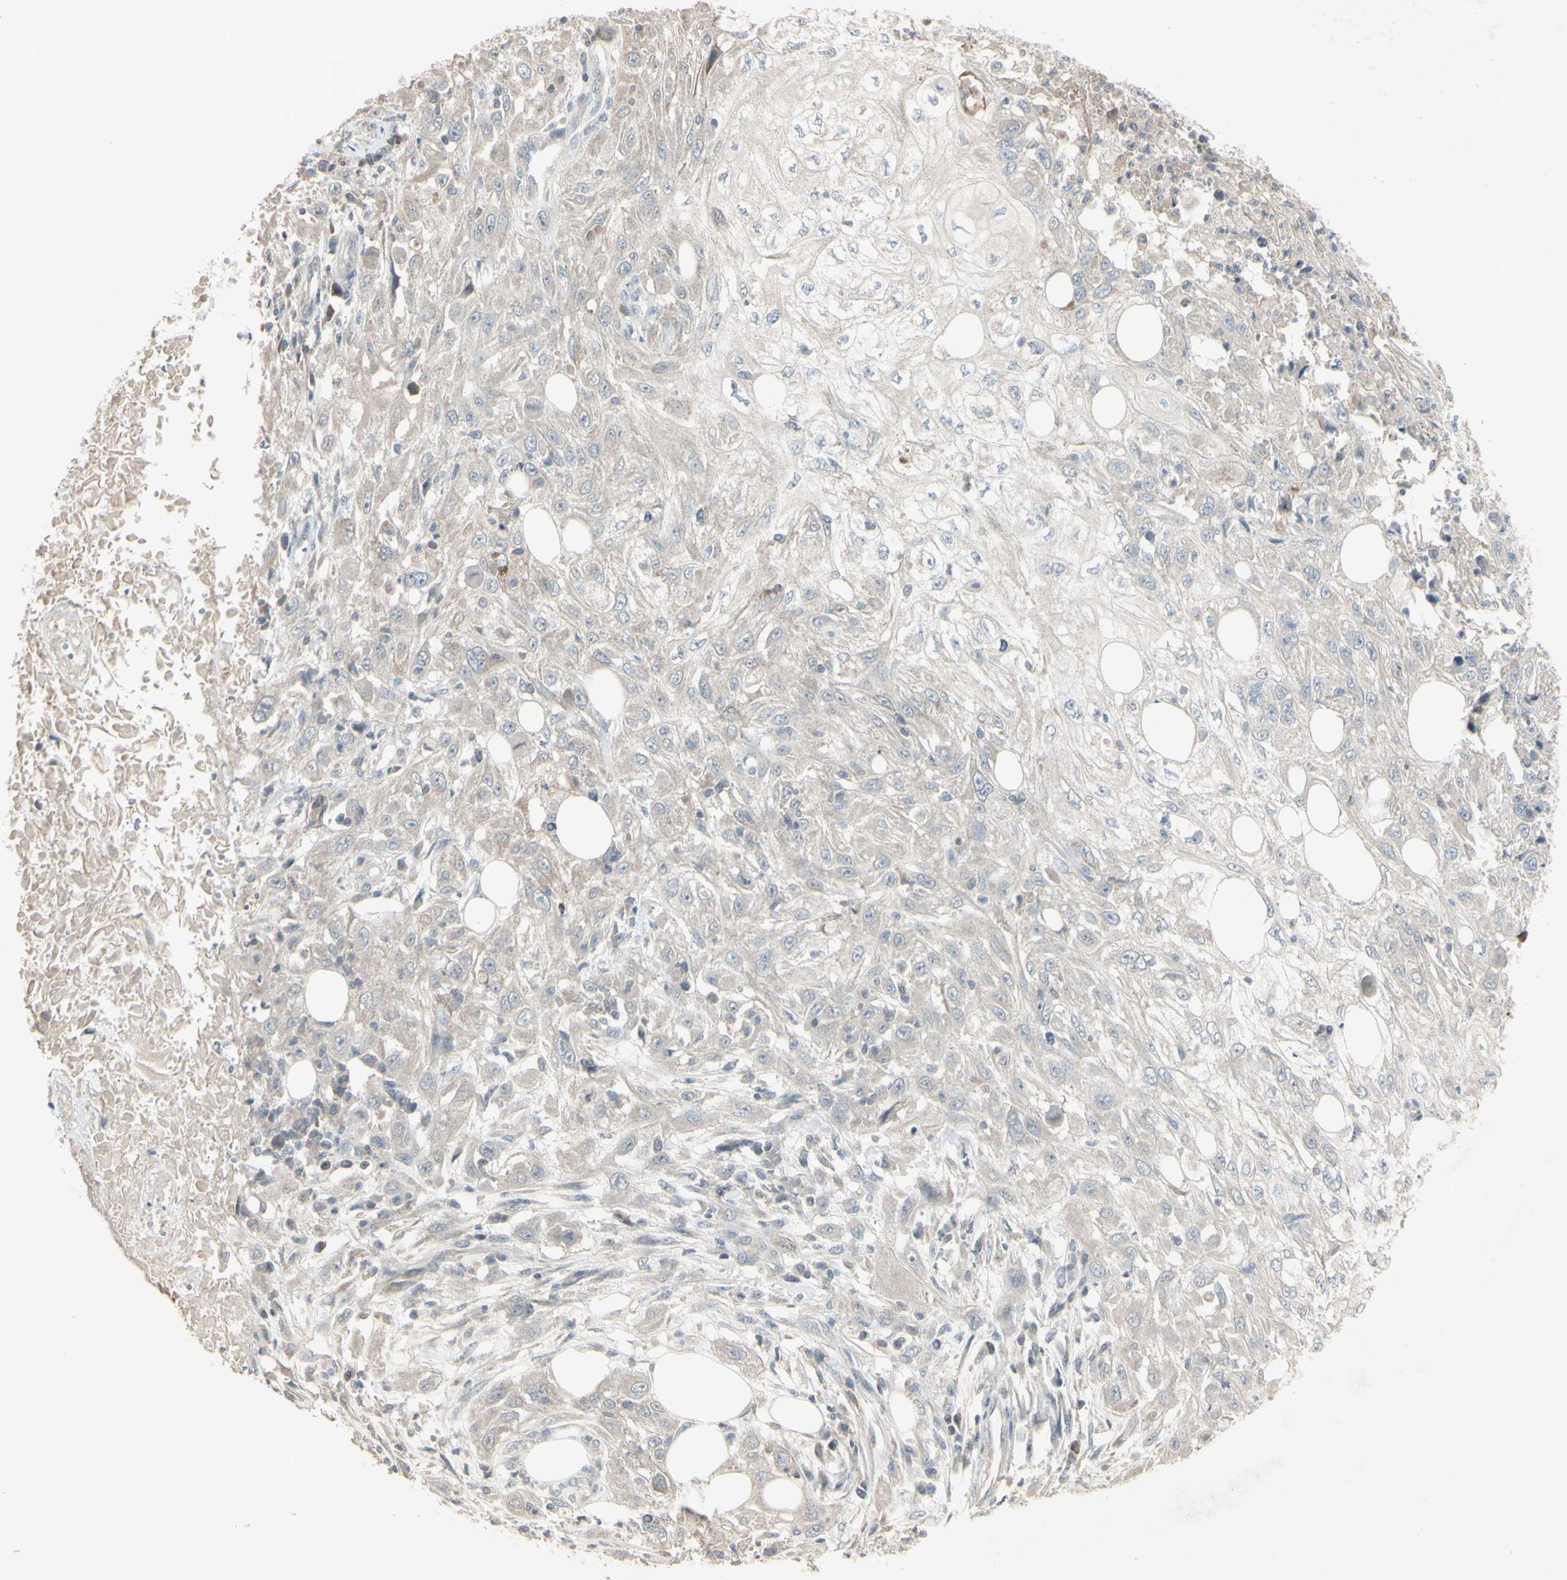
{"staining": {"intensity": "weak", "quantity": ">75%", "location": "cytoplasmic/membranous"}, "tissue": "skin cancer", "cell_type": "Tumor cells", "image_type": "cancer", "snomed": [{"axis": "morphology", "description": "Squamous cell carcinoma, NOS"}, {"axis": "topography", "description": "Skin"}], "caption": "A histopathology image of human skin squamous cell carcinoma stained for a protein displays weak cytoplasmic/membranous brown staining in tumor cells.", "gene": "PIAS4", "patient": {"sex": "male", "age": 75}}